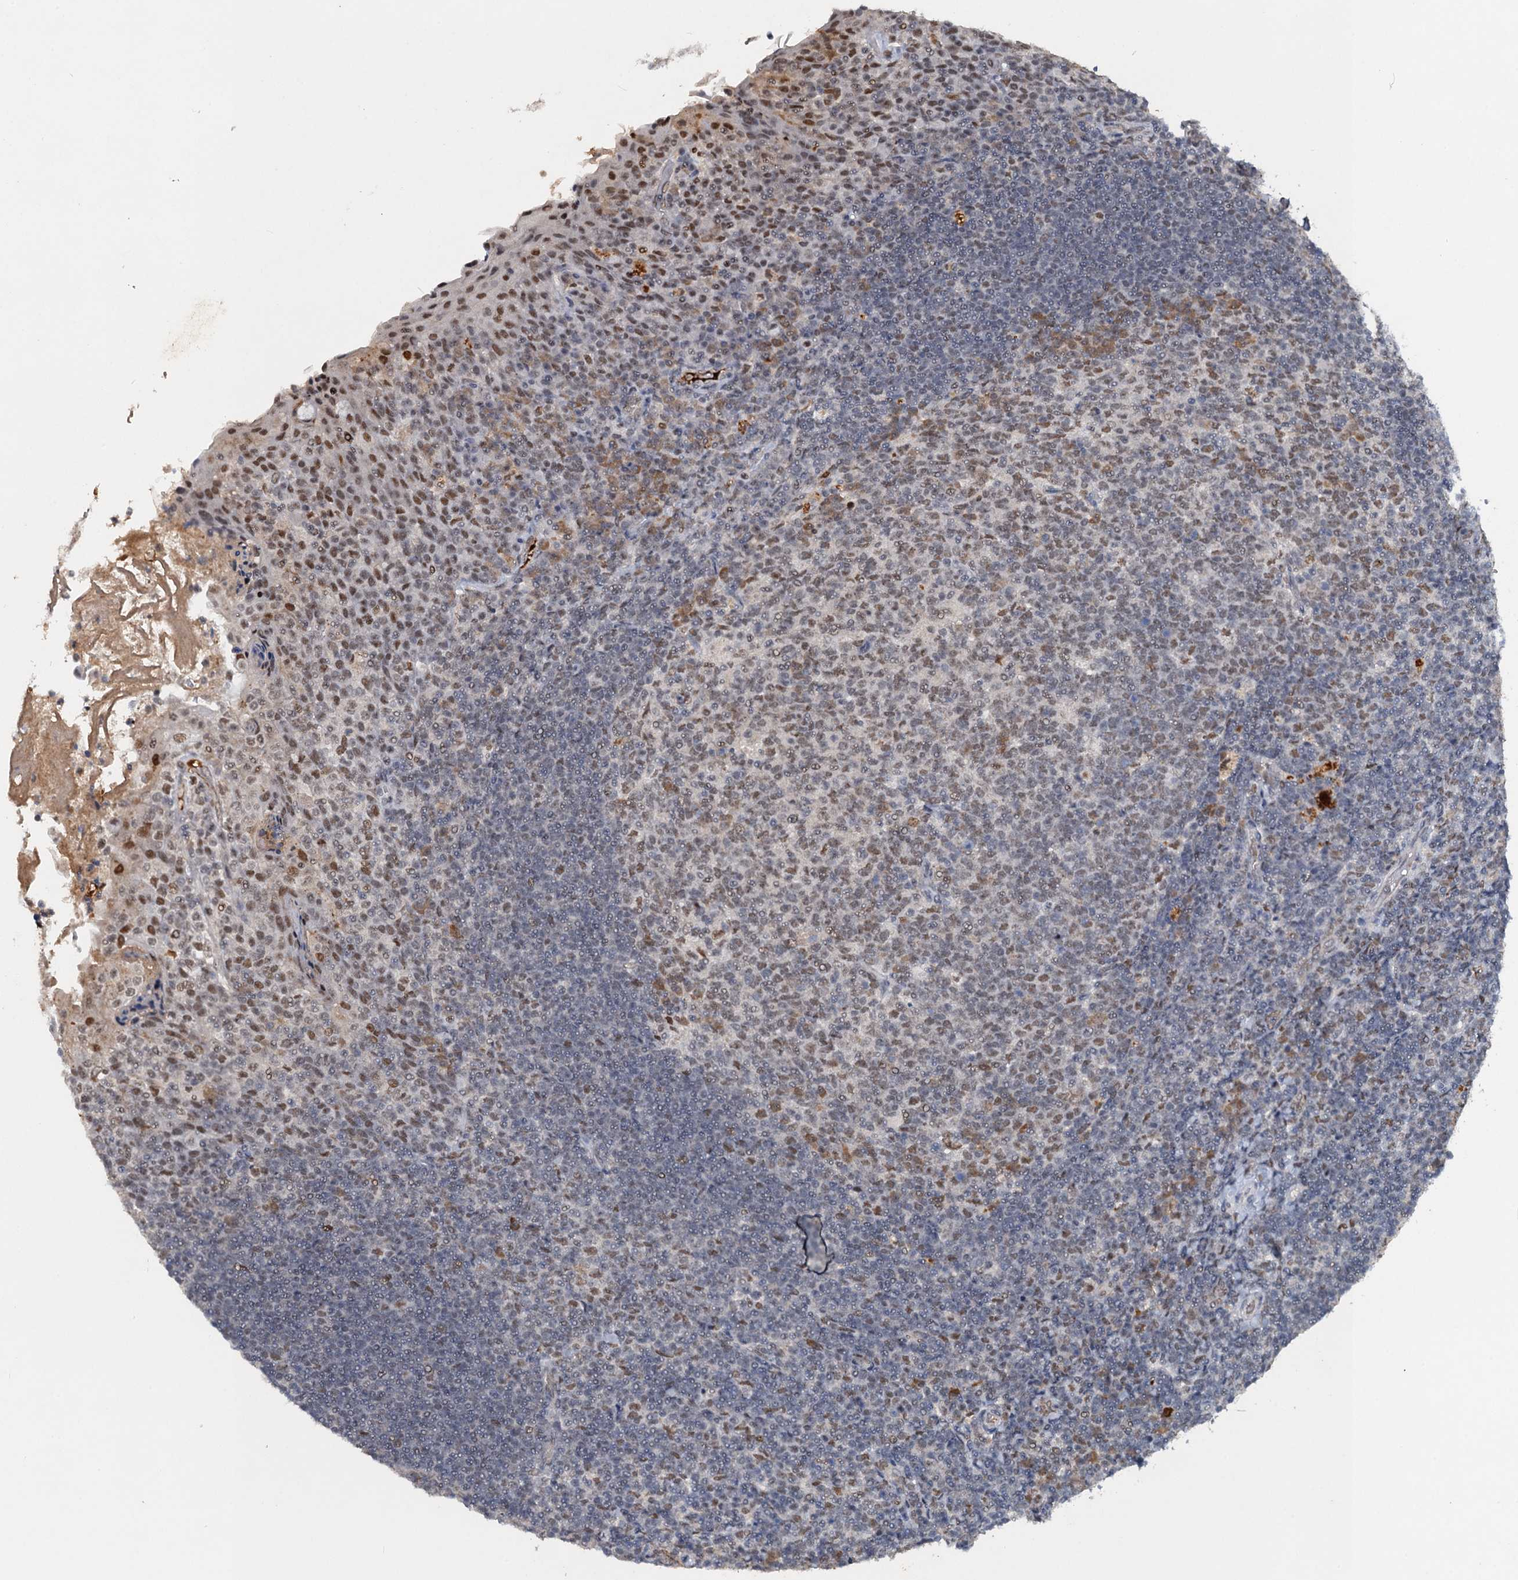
{"staining": {"intensity": "weak", "quantity": "25%-75%", "location": "nuclear"}, "tissue": "tonsil", "cell_type": "Germinal center cells", "image_type": "normal", "snomed": [{"axis": "morphology", "description": "Normal tissue, NOS"}, {"axis": "topography", "description": "Tonsil"}], "caption": "DAB immunohistochemical staining of unremarkable human tonsil reveals weak nuclear protein expression in approximately 25%-75% of germinal center cells. The staining was performed using DAB, with brown indicating positive protein expression. Nuclei are stained blue with hematoxylin.", "gene": "CSTF3", "patient": {"sex": "female", "age": 10}}